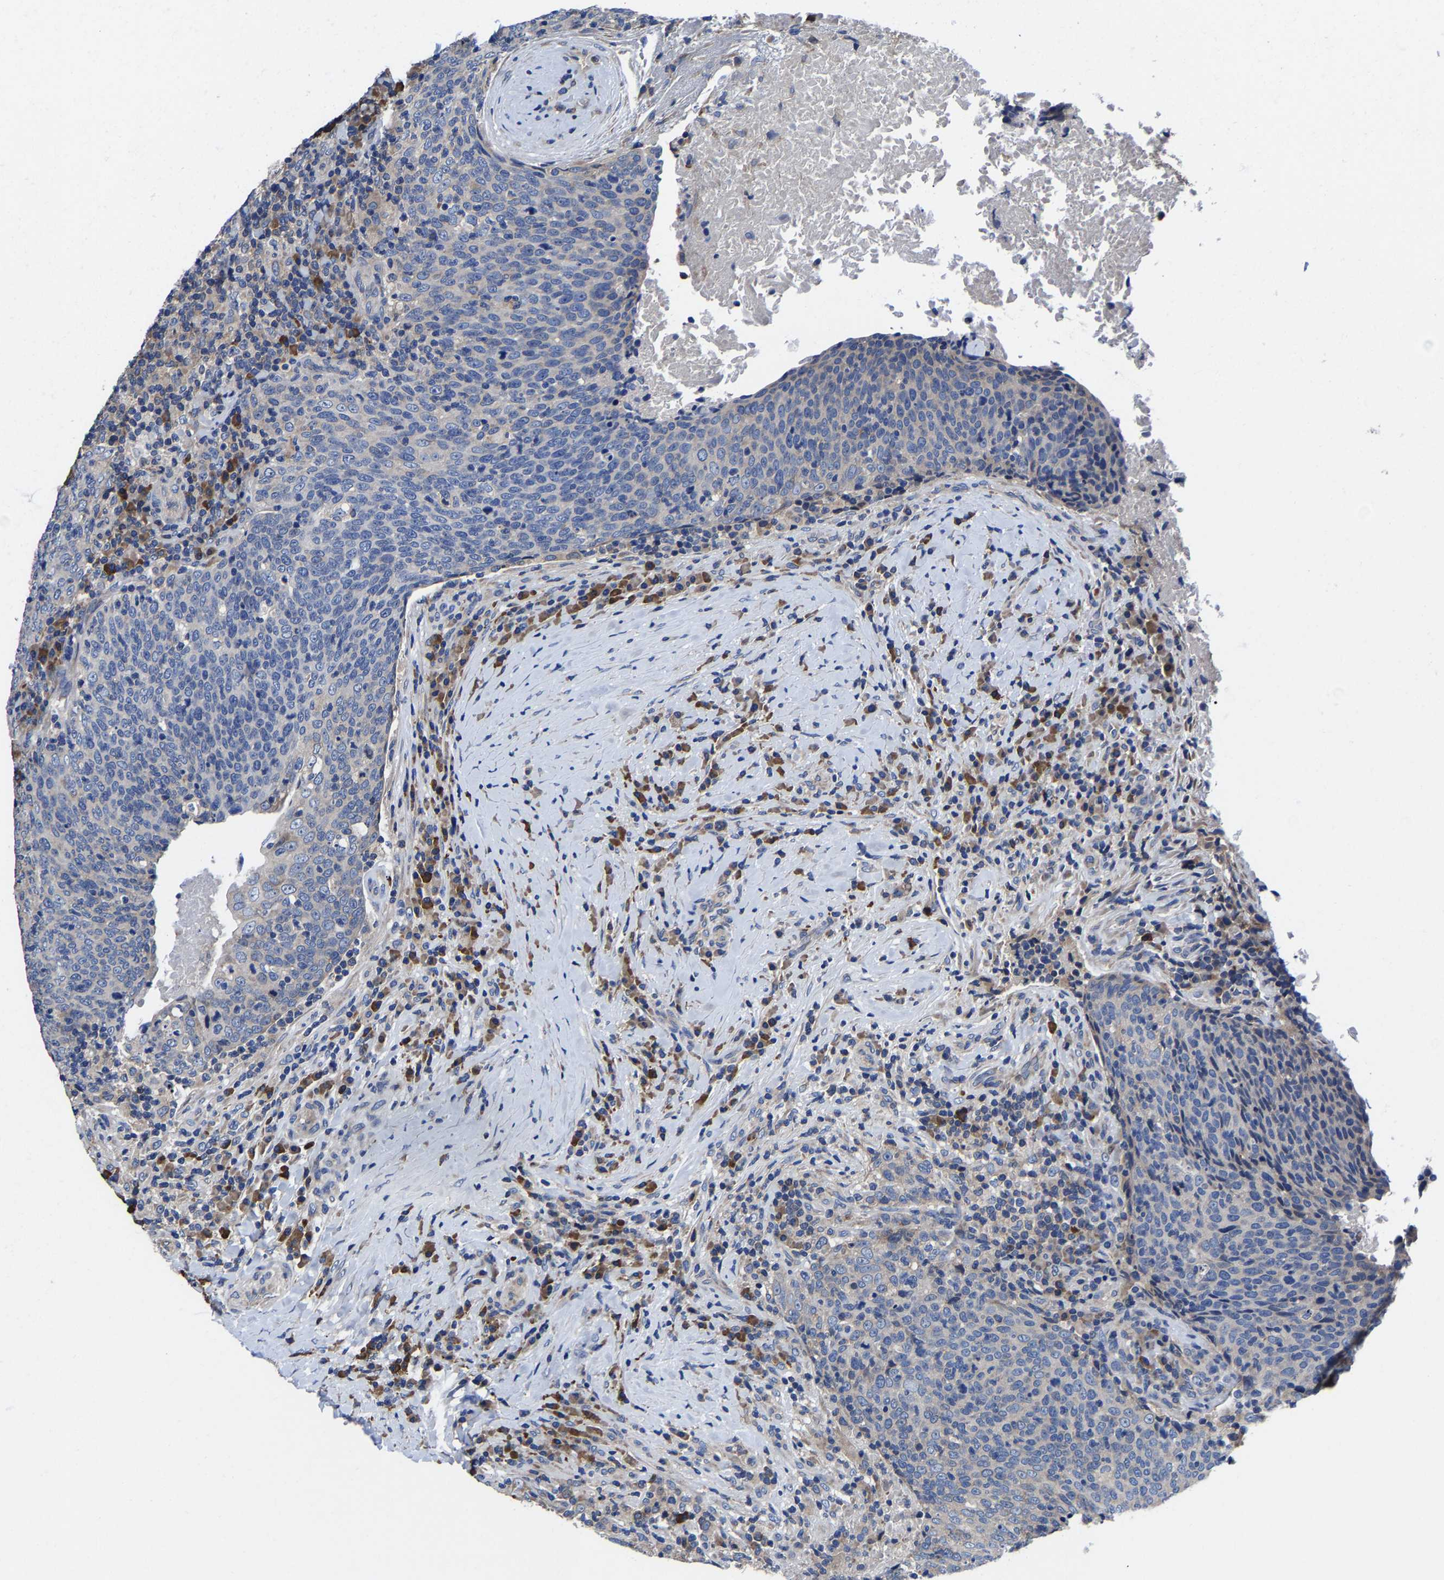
{"staining": {"intensity": "weak", "quantity": "<25%", "location": "cytoplasmic/membranous"}, "tissue": "head and neck cancer", "cell_type": "Tumor cells", "image_type": "cancer", "snomed": [{"axis": "morphology", "description": "Squamous cell carcinoma, NOS"}, {"axis": "morphology", "description": "Squamous cell carcinoma, metastatic, NOS"}, {"axis": "topography", "description": "Lymph node"}, {"axis": "topography", "description": "Head-Neck"}], "caption": "Human head and neck cancer (squamous cell carcinoma) stained for a protein using immunohistochemistry (IHC) exhibits no positivity in tumor cells.", "gene": "SRPK2", "patient": {"sex": "male", "age": 62}}